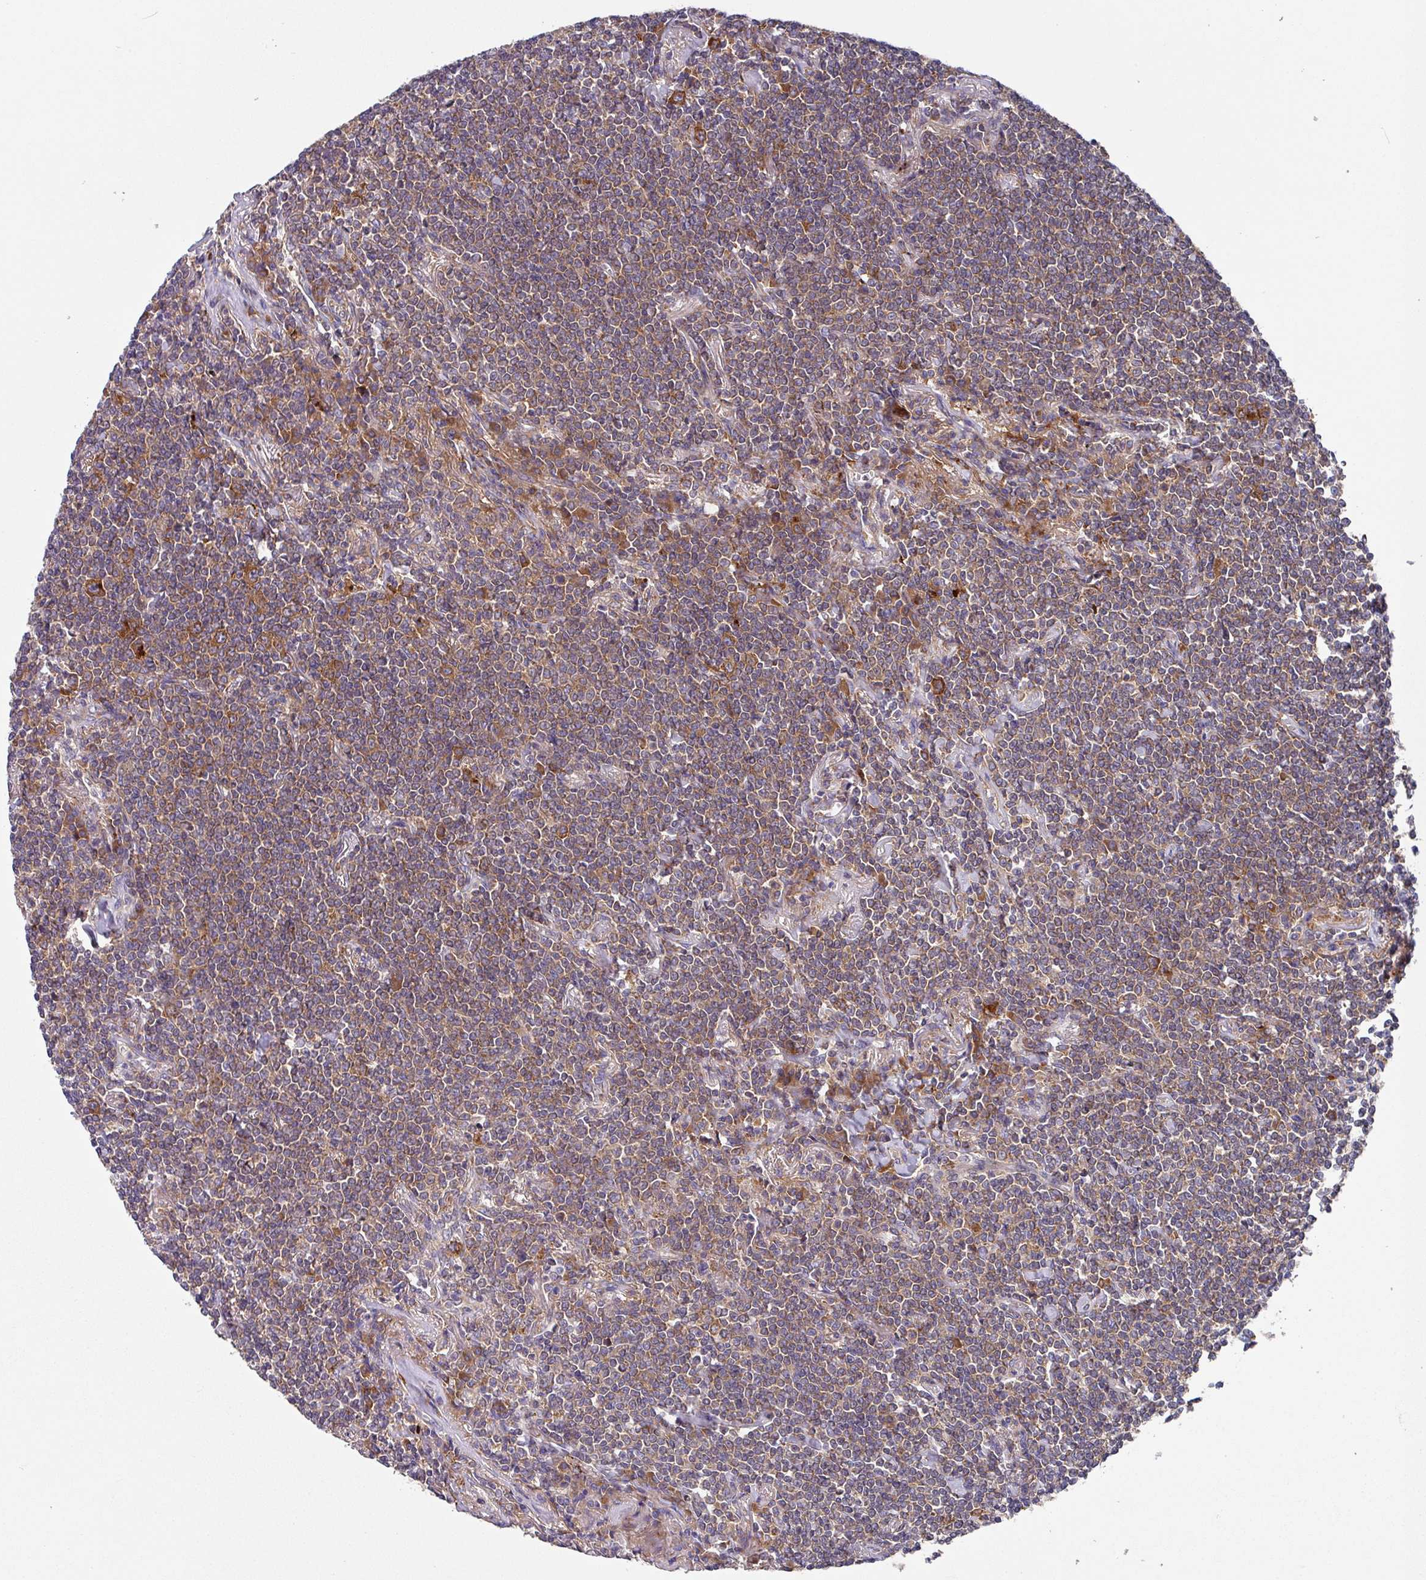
{"staining": {"intensity": "moderate", "quantity": "25%-75%", "location": "cytoplasmic/membranous"}, "tissue": "lymphoma", "cell_type": "Tumor cells", "image_type": "cancer", "snomed": [{"axis": "morphology", "description": "Malignant lymphoma, non-Hodgkin's type, Low grade"}, {"axis": "topography", "description": "Lung"}], "caption": "Human lymphoma stained for a protein (brown) reveals moderate cytoplasmic/membranous positive expression in about 25%-75% of tumor cells.", "gene": "EIF4B", "patient": {"sex": "female", "age": 71}}